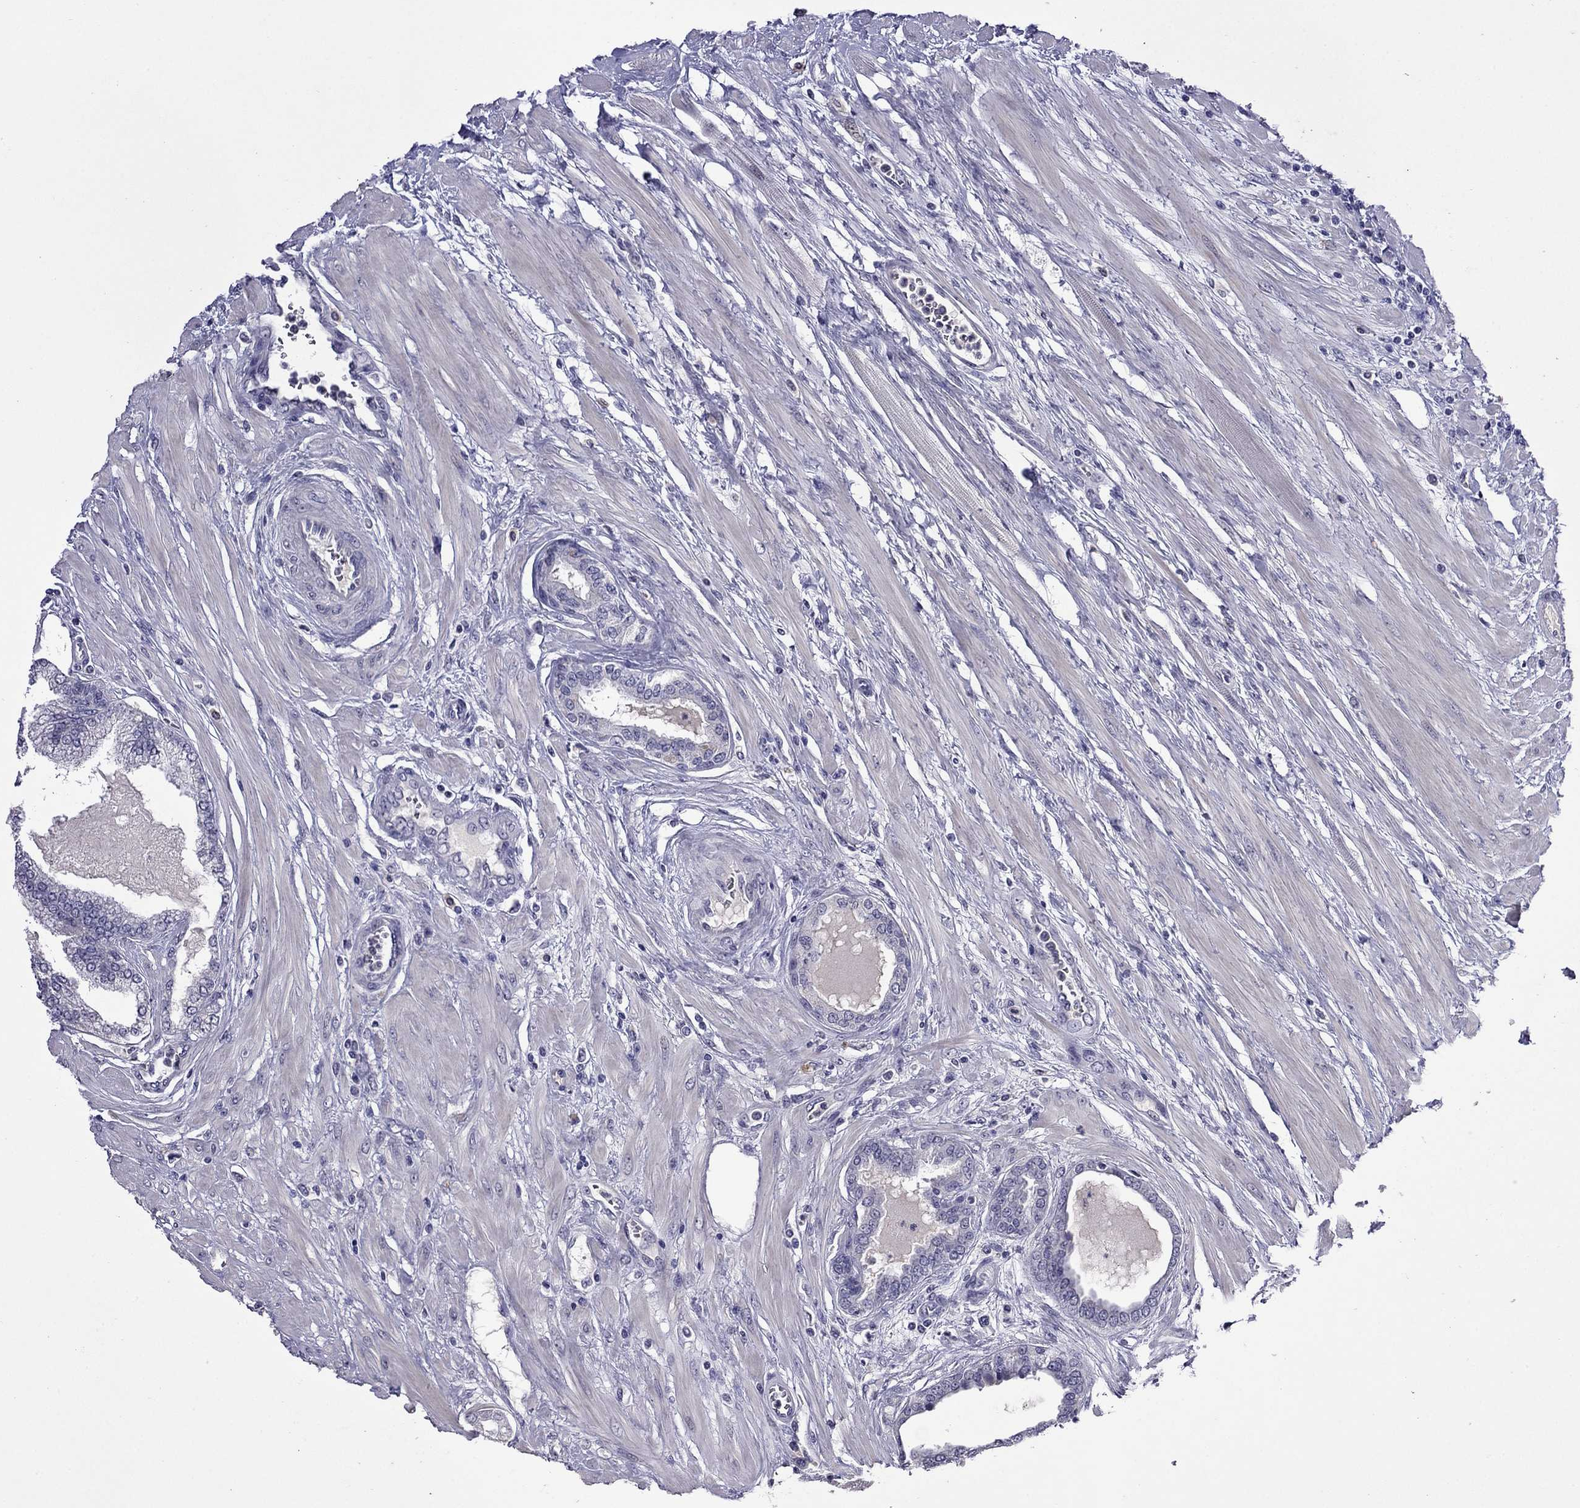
{"staining": {"intensity": "negative", "quantity": "none", "location": "none"}, "tissue": "prostate cancer", "cell_type": "Tumor cells", "image_type": "cancer", "snomed": [{"axis": "morphology", "description": "Adenocarcinoma, Low grade"}, {"axis": "topography", "description": "Prostate"}], "caption": "DAB (3,3'-diaminobenzidine) immunohistochemical staining of prostate cancer shows no significant expression in tumor cells.", "gene": "STAR", "patient": {"sex": "male", "age": 55}}